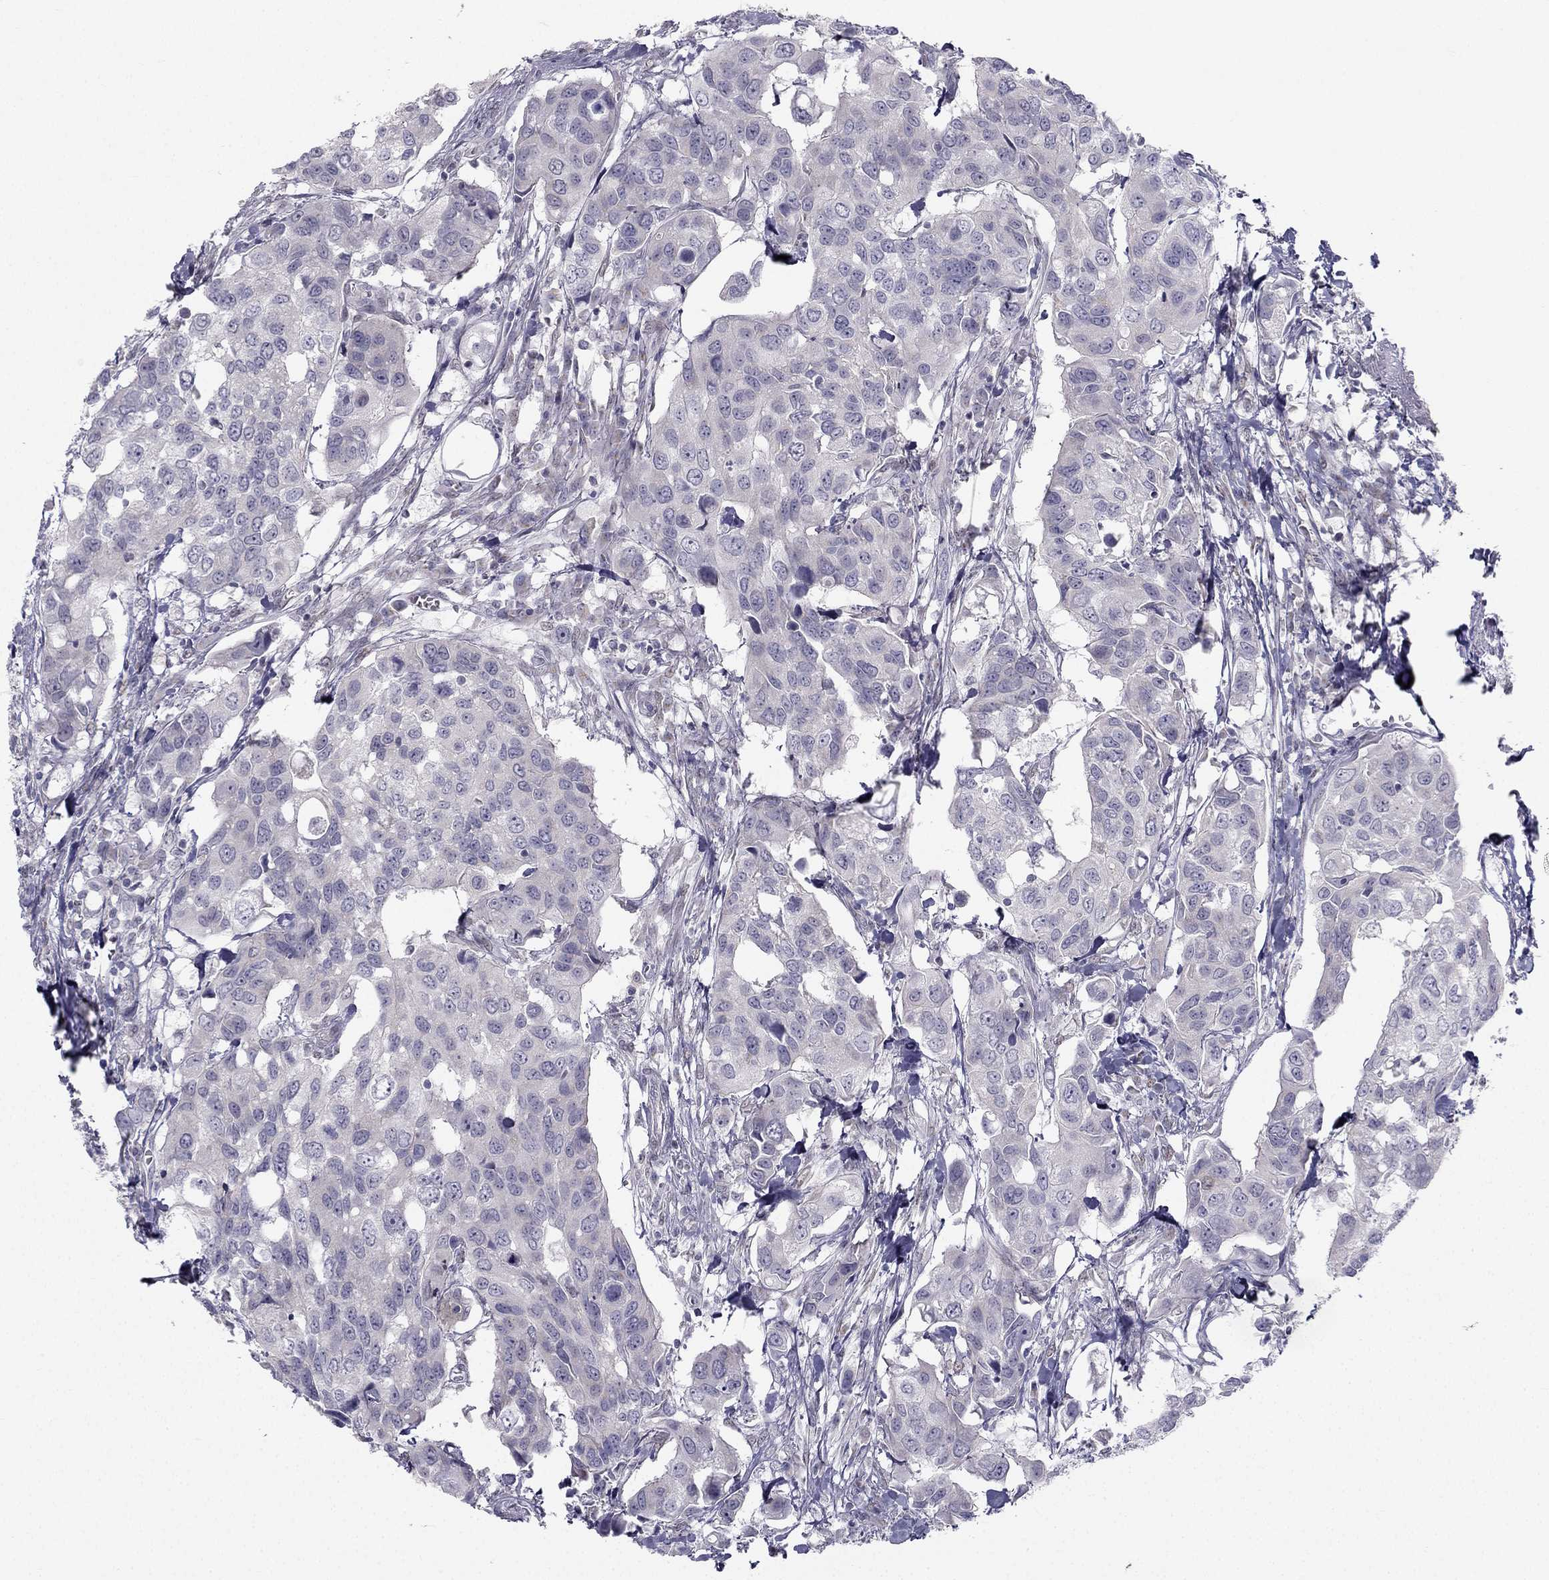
{"staining": {"intensity": "negative", "quantity": "none", "location": "none"}, "tissue": "urothelial cancer", "cell_type": "Tumor cells", "image_type": "cancer", "snomed": [{"axis": "morphology", "description": "Urothelial carcinoma, High grade"}, {"axis": "topography", "description": "Urinary bladder"}], "caption": "Protein analysis of urothelial cancer exhibits no significant expression in tumor cells.", "gene": "TRPS1", "patient": {"sex": "male", "age": 60}}